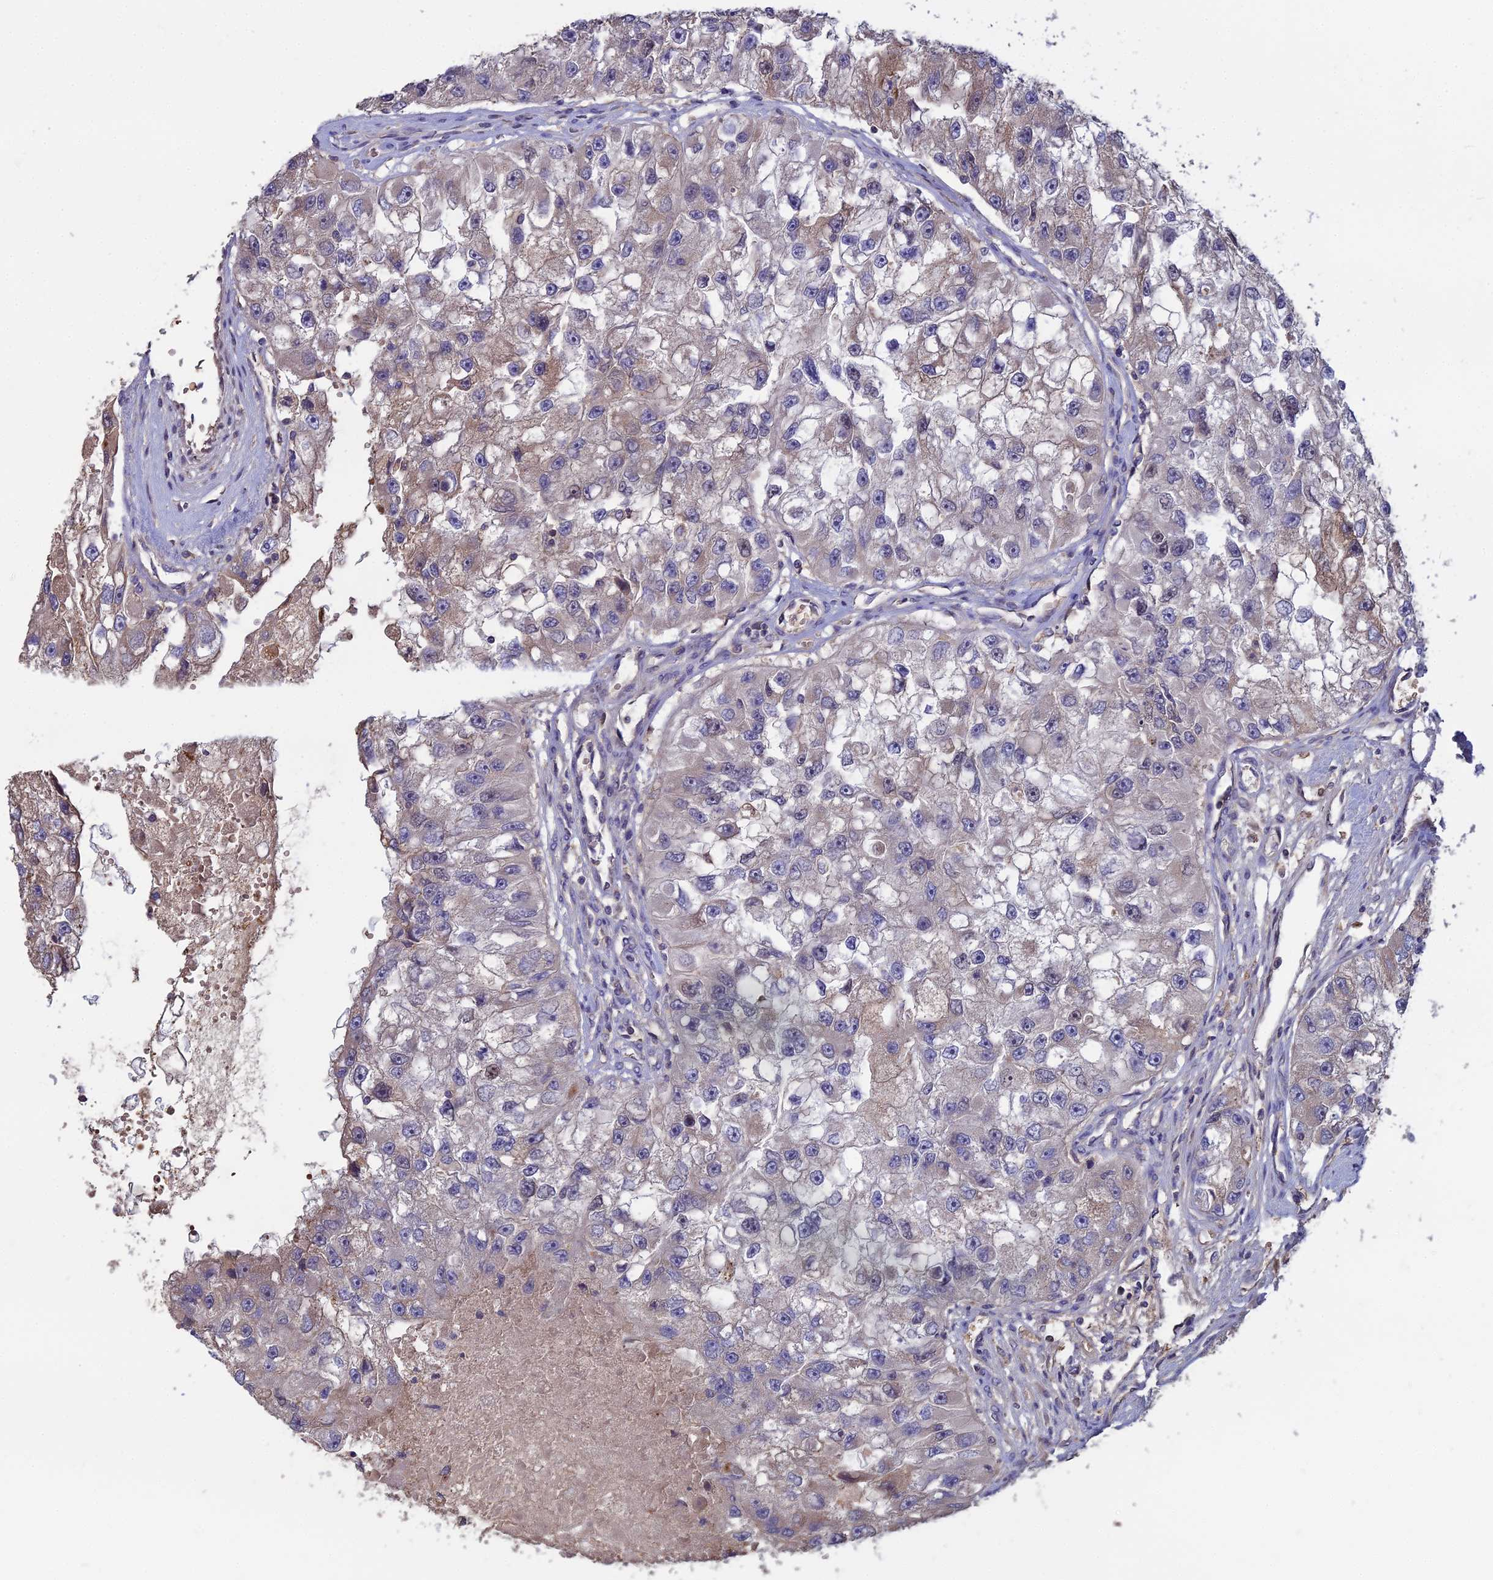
{"staining": {"intensity": "negative", "quantity": "none", "location": "none"}, "tissue": "renal cancer", "cell_type": "Tumor cells", "image_type": "cancer", "snomed": [{"axis": "morphology", "description": "Adenocarcinoma, NOS"}, {"axis": "topography", "description": "Kidney"}], "caption": "Histopathology image shows no protein staining in tumor cells of renal adenocarcinoma tissue.", "gene": "GALR2", "patient": {"sex": "male", "age": 63}}